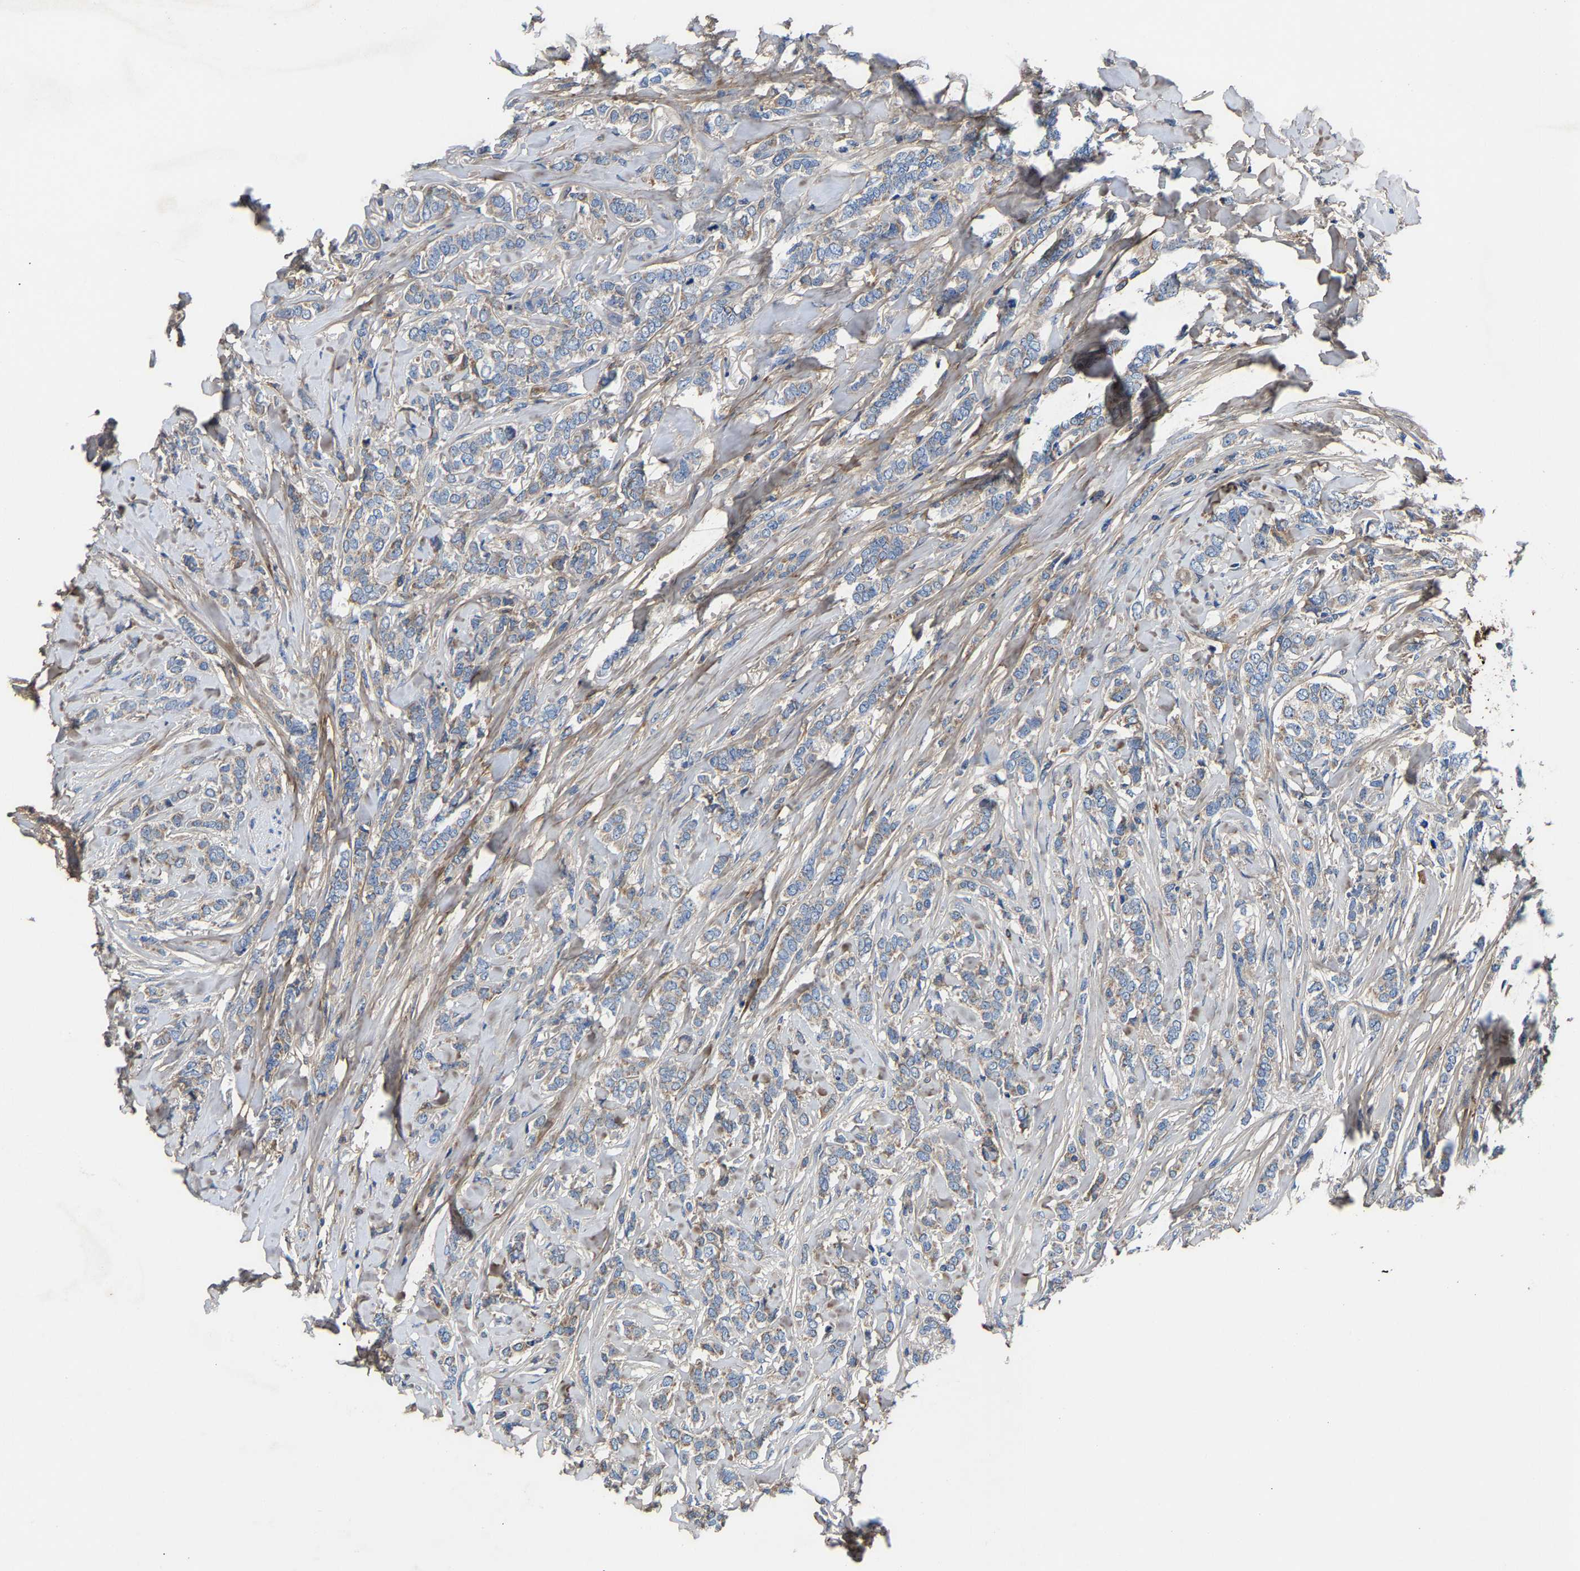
{"staining": {"intensity": "weak", "quantity": "<25%", "location": "cytoplasmic/membranous"}, "tissue": "breast cancer", "cell_type": "Tumor cells", "image_type": "cancer", "snomed": [{"axis": "morphology", "description": "Lobular carcinoma"}, {"axis": "topography", "description": "Skin"}, {"axis": "topography", "description": "Breast"}], "caption": "The micrograph exhibits no significant expression in tumor cells of lobular carcinoma (breast).", "gene": "CCDC171", "patient": {"sex": "female", "age": 46}}